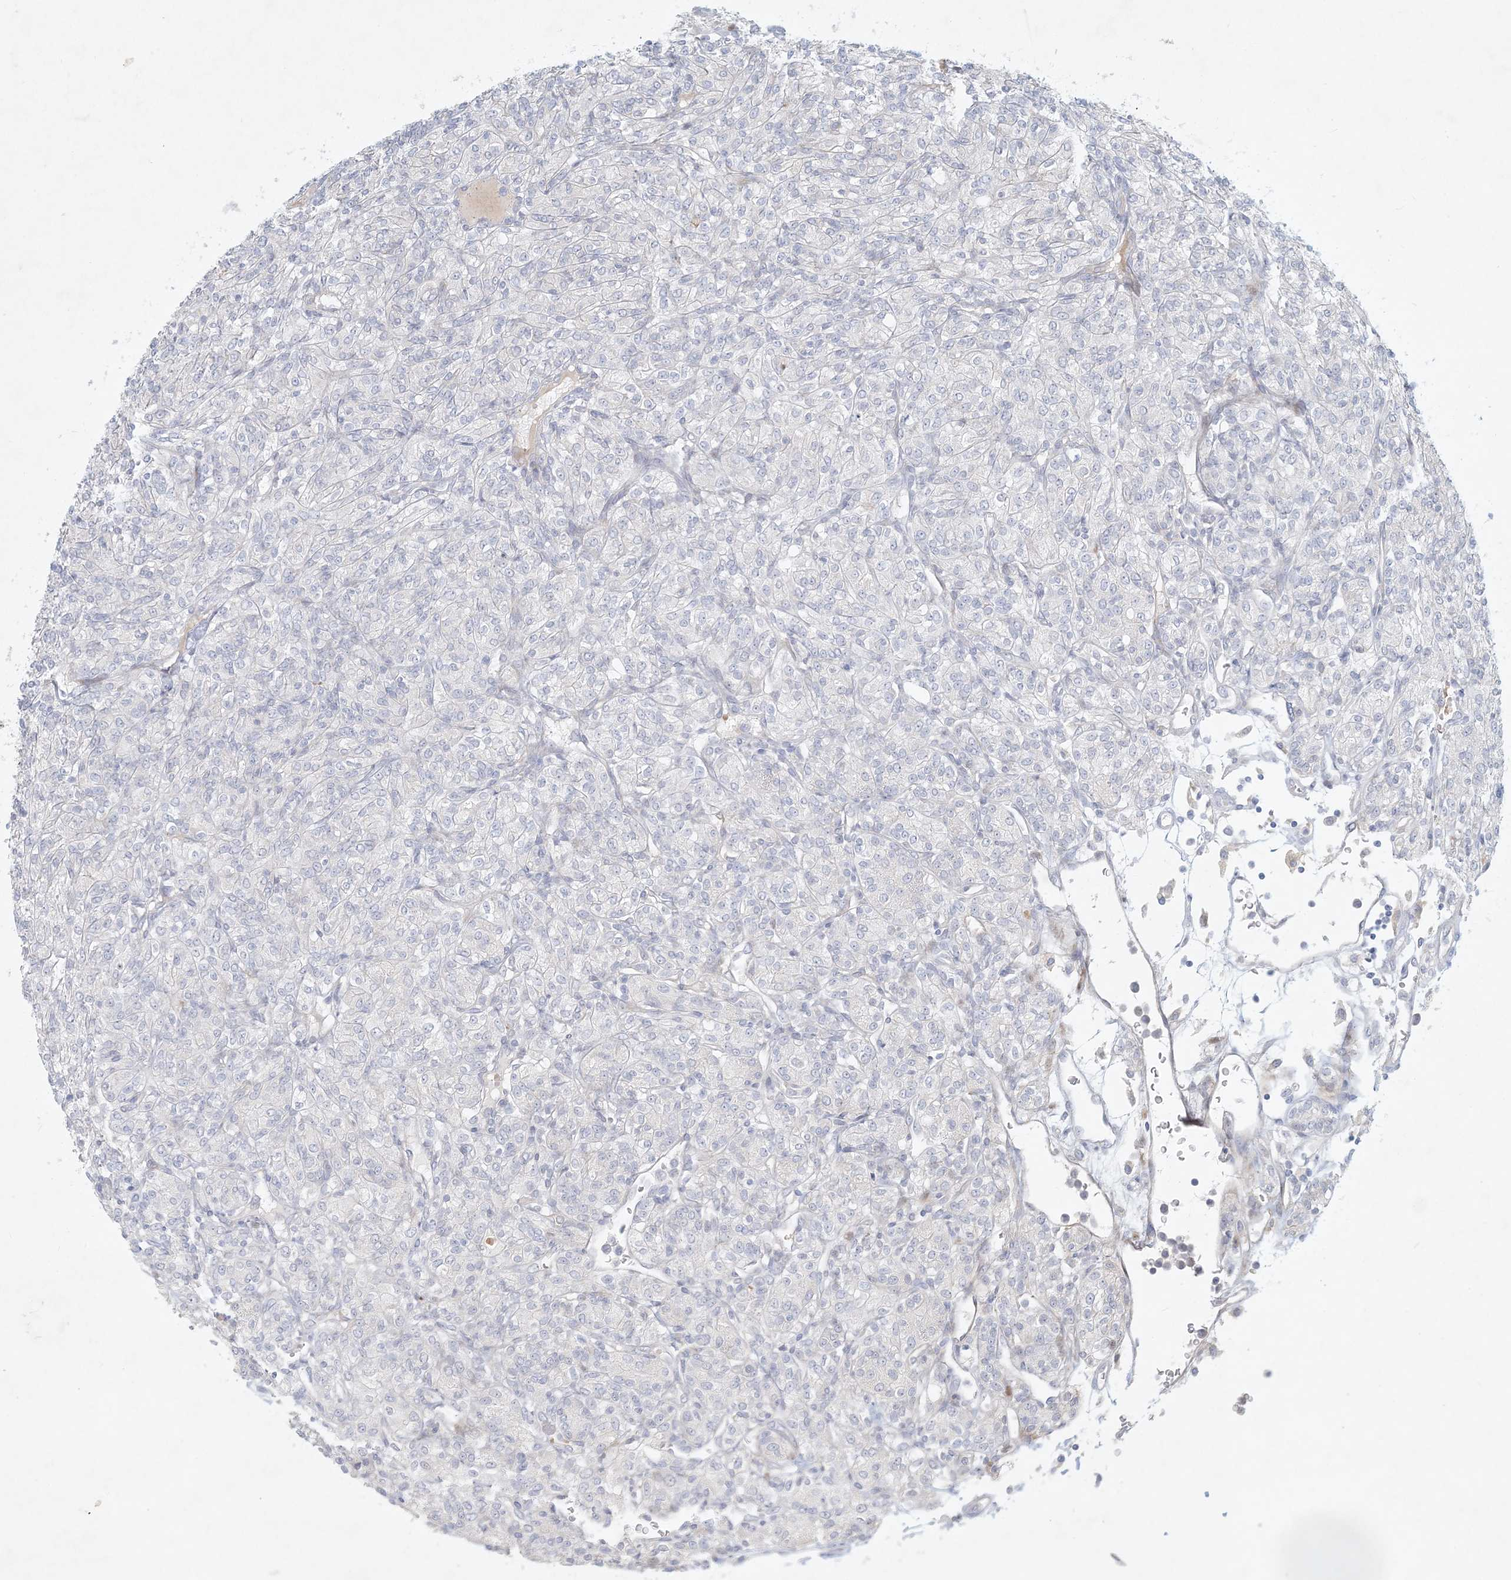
{"staining": {"intensity": "negative", "quantity": "none", "location": "none"}, "tissue": "renal cancer", "cell_type": "Tumor cells", "image_type": "cancer", "snomed": [{"axis": "morphology", "description": "Adenocarcinoma, NOS"}, {"axis": "topography", "description": "Kidney"}], "caption": "DAB (3,3'-diaminobenzidine) immunohistochemical staining of renal cancer (adenocarcinoma) shows no significant positivity in tumor cells.", "gene": "ZNF385D", "patient": {"sex": "male", "age": 77}}